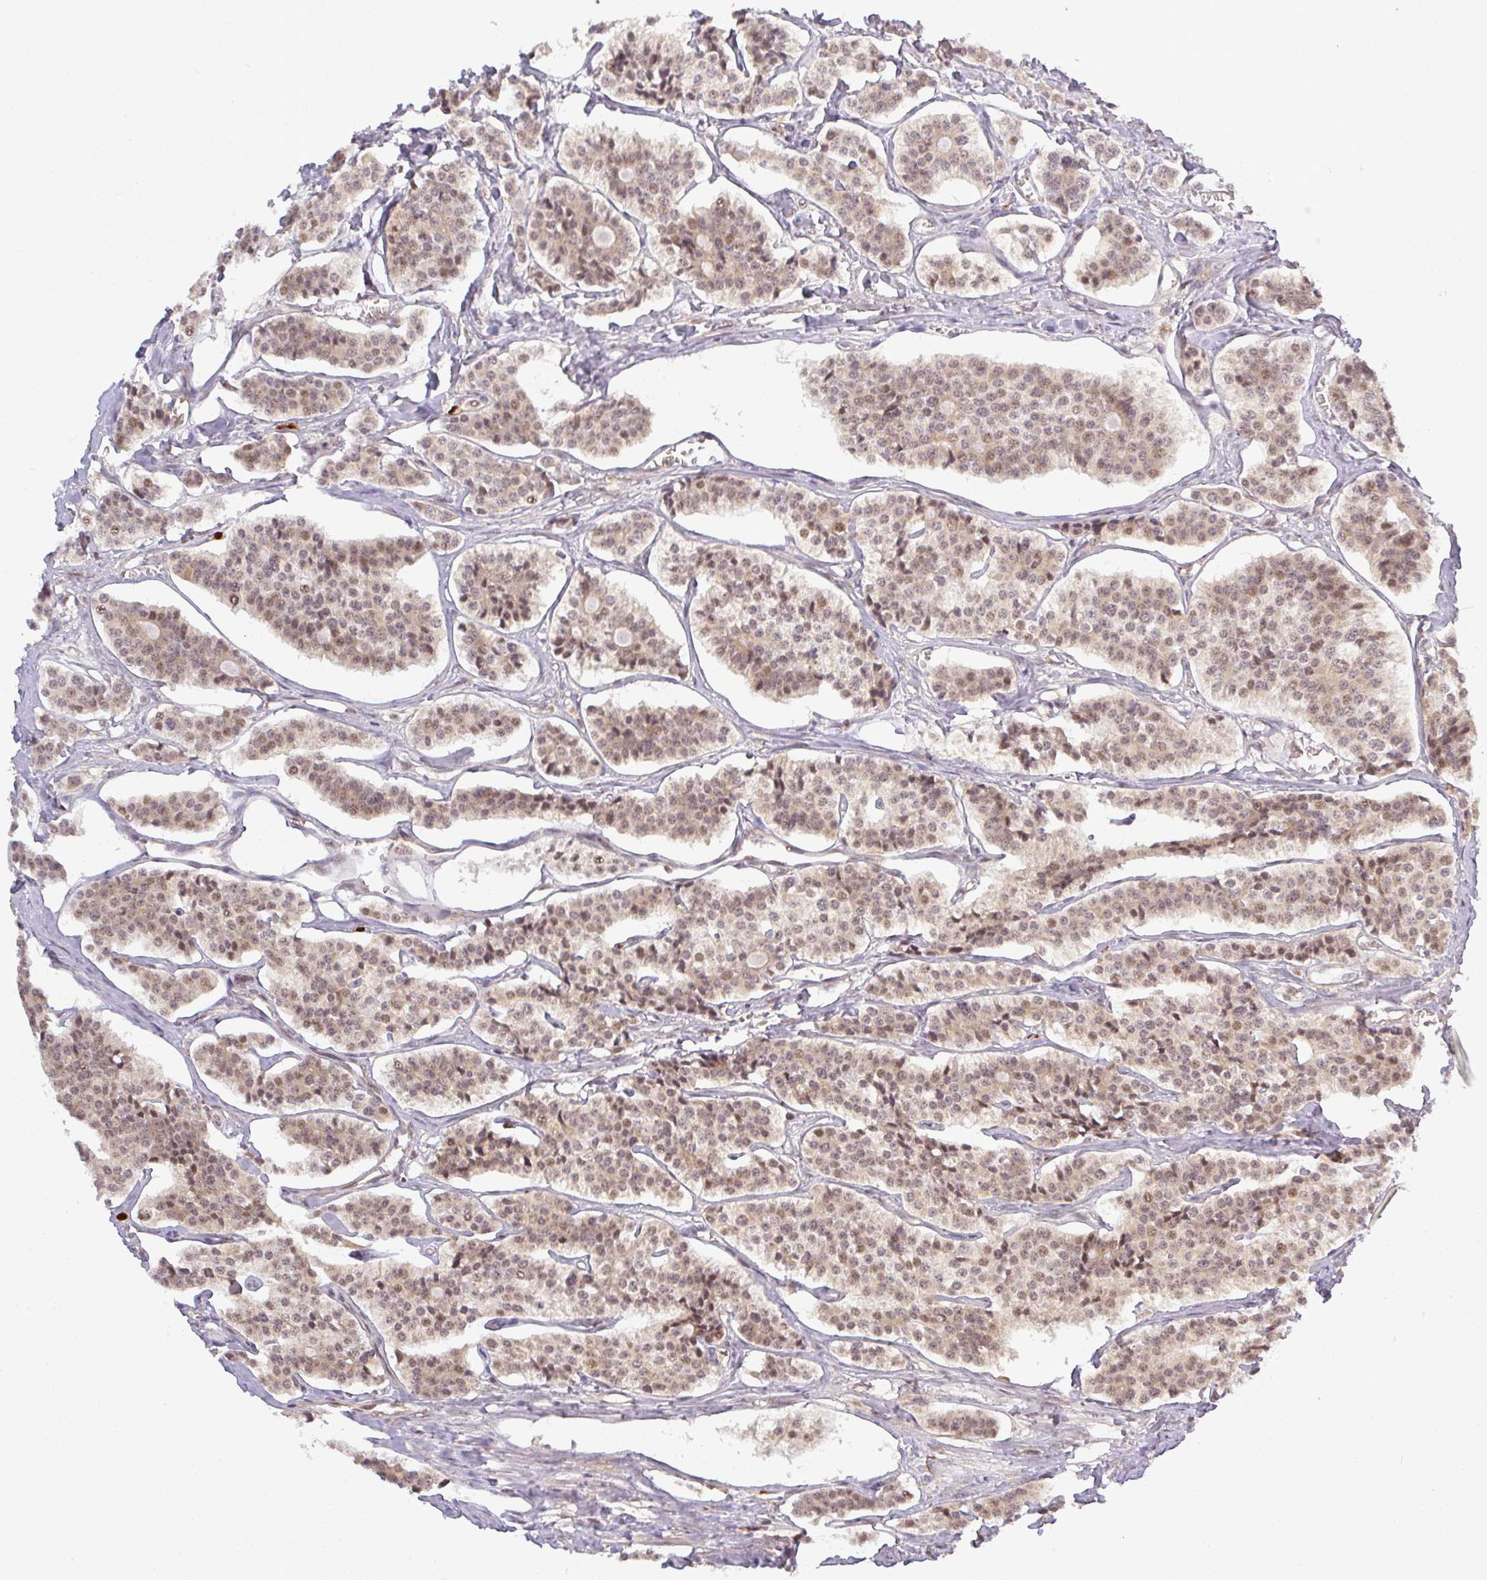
{"staining": {"intensity": "weak", "quantity": ">75%", "location": "cytoplasmic/membranous"}, "tissue": "carcinoid", "cell_type": "Tumor cells", "image_type": "cancer", "snomed": [{"axis": "morphology", "description": "Carcinoid, malignant, NOS"}, {"axis": "topography", "description": "Small intestine"}], "caption": "The image shows a brown stain indicating the presence of a protein in the cytoplasmic/membranous of tumor cells in carcinoid.", "gene": "FAM153A", "patient": {"sex": "male", "age": 63}}